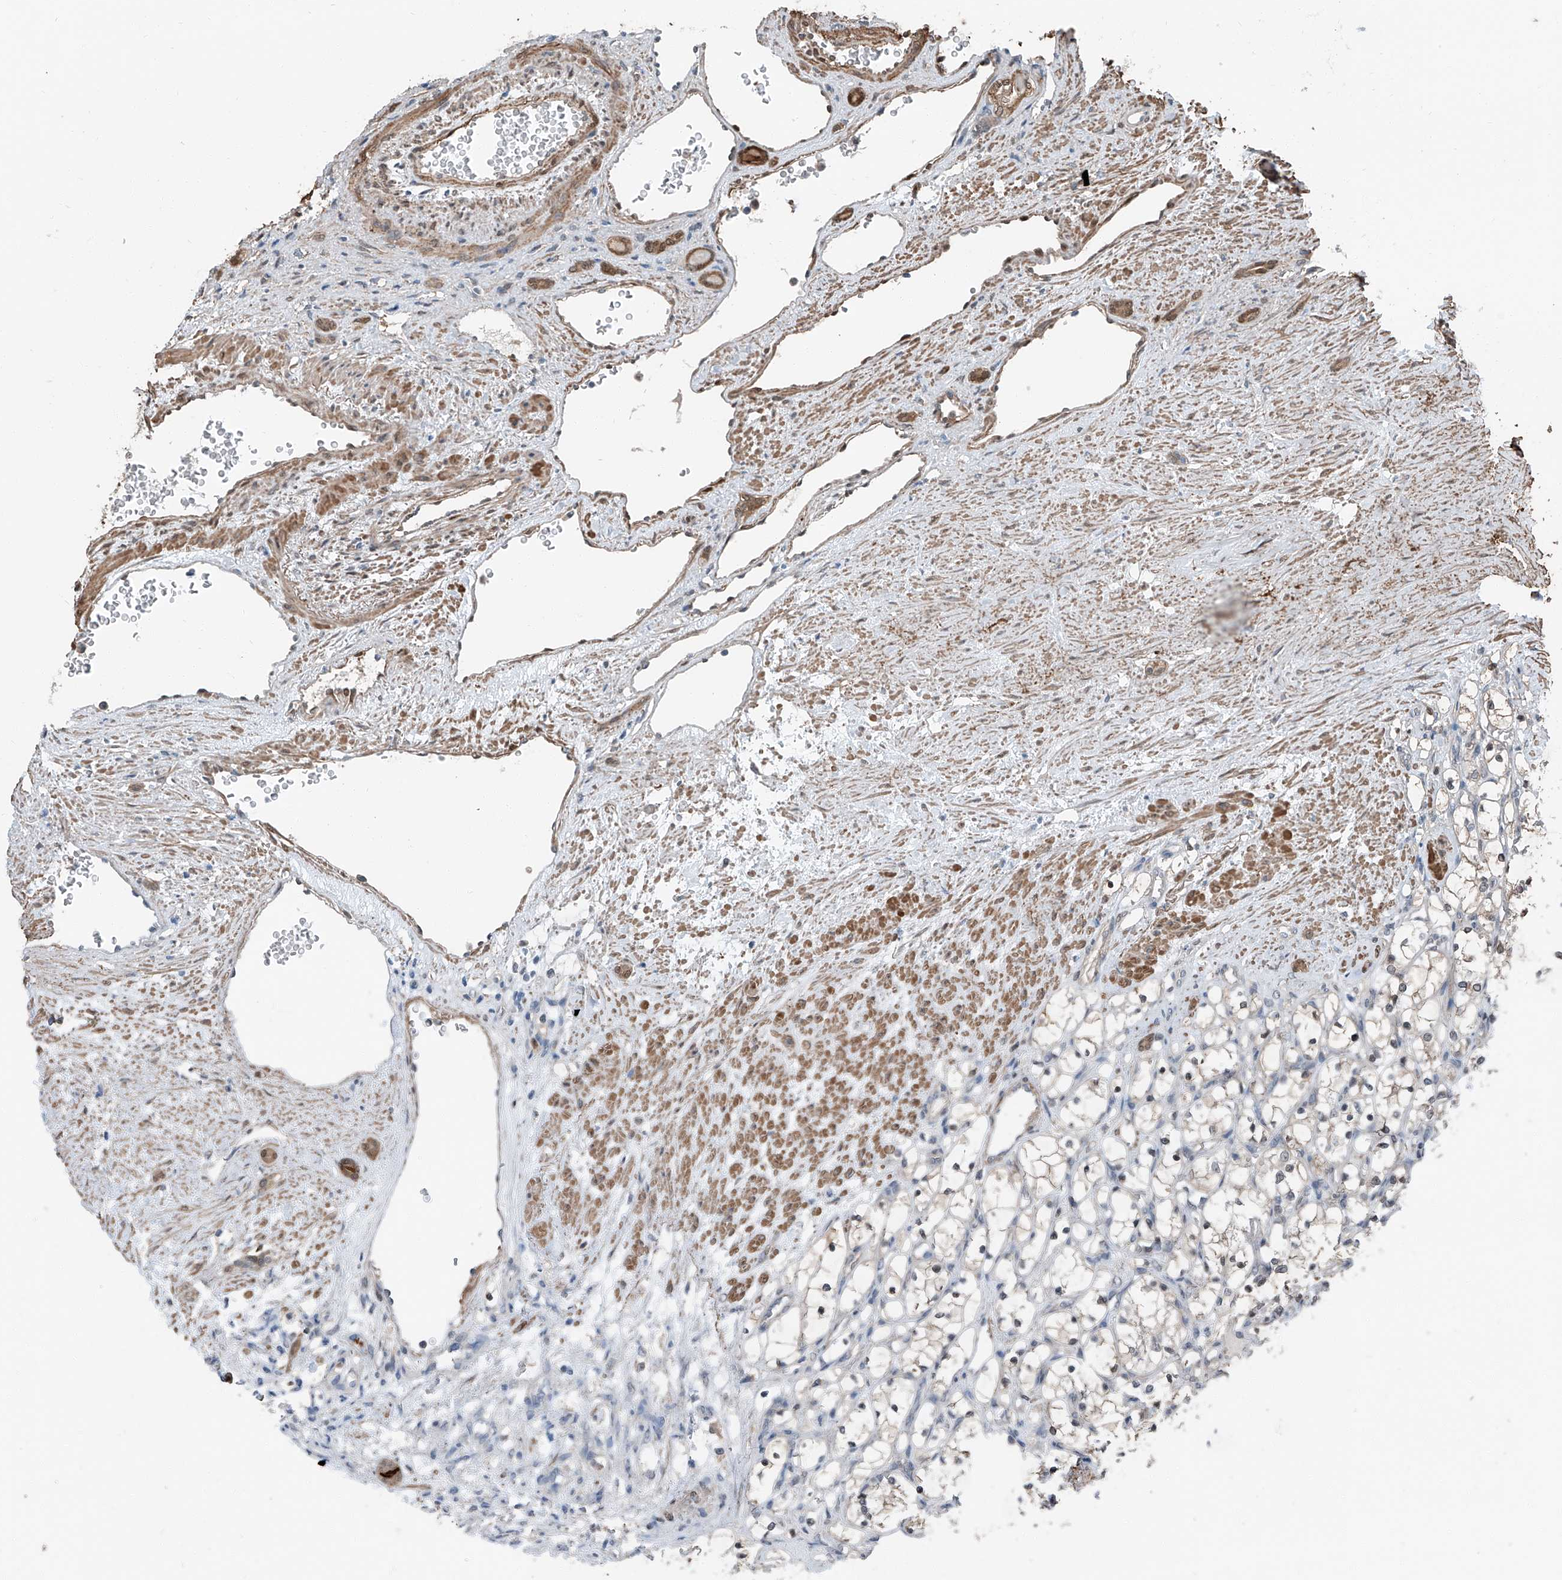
{"staining": {"intensity": "weak", "quantity": "<25%", "location": "cytoplasmic/membranous,nuclear"}, "tissue": "renal cancer", "cell_type": "Tumor cells", "image_type": "cancer", "snomed": [{"axis": "morphology", "description": "Adenocarcinoma, NOS"}, {"axis": "topography", "description": "Kidney"}], "caption": "The immunohistochemistry (IHC) image has no significant staining in tumor cells of adenocarcinoma (renal) tissue. (DAB (3,3'-diaminobenzidine) immunohistochemistry, high magnification).", "gene": "HSPA6", "patient": {"sex": "female", "age": 69}}